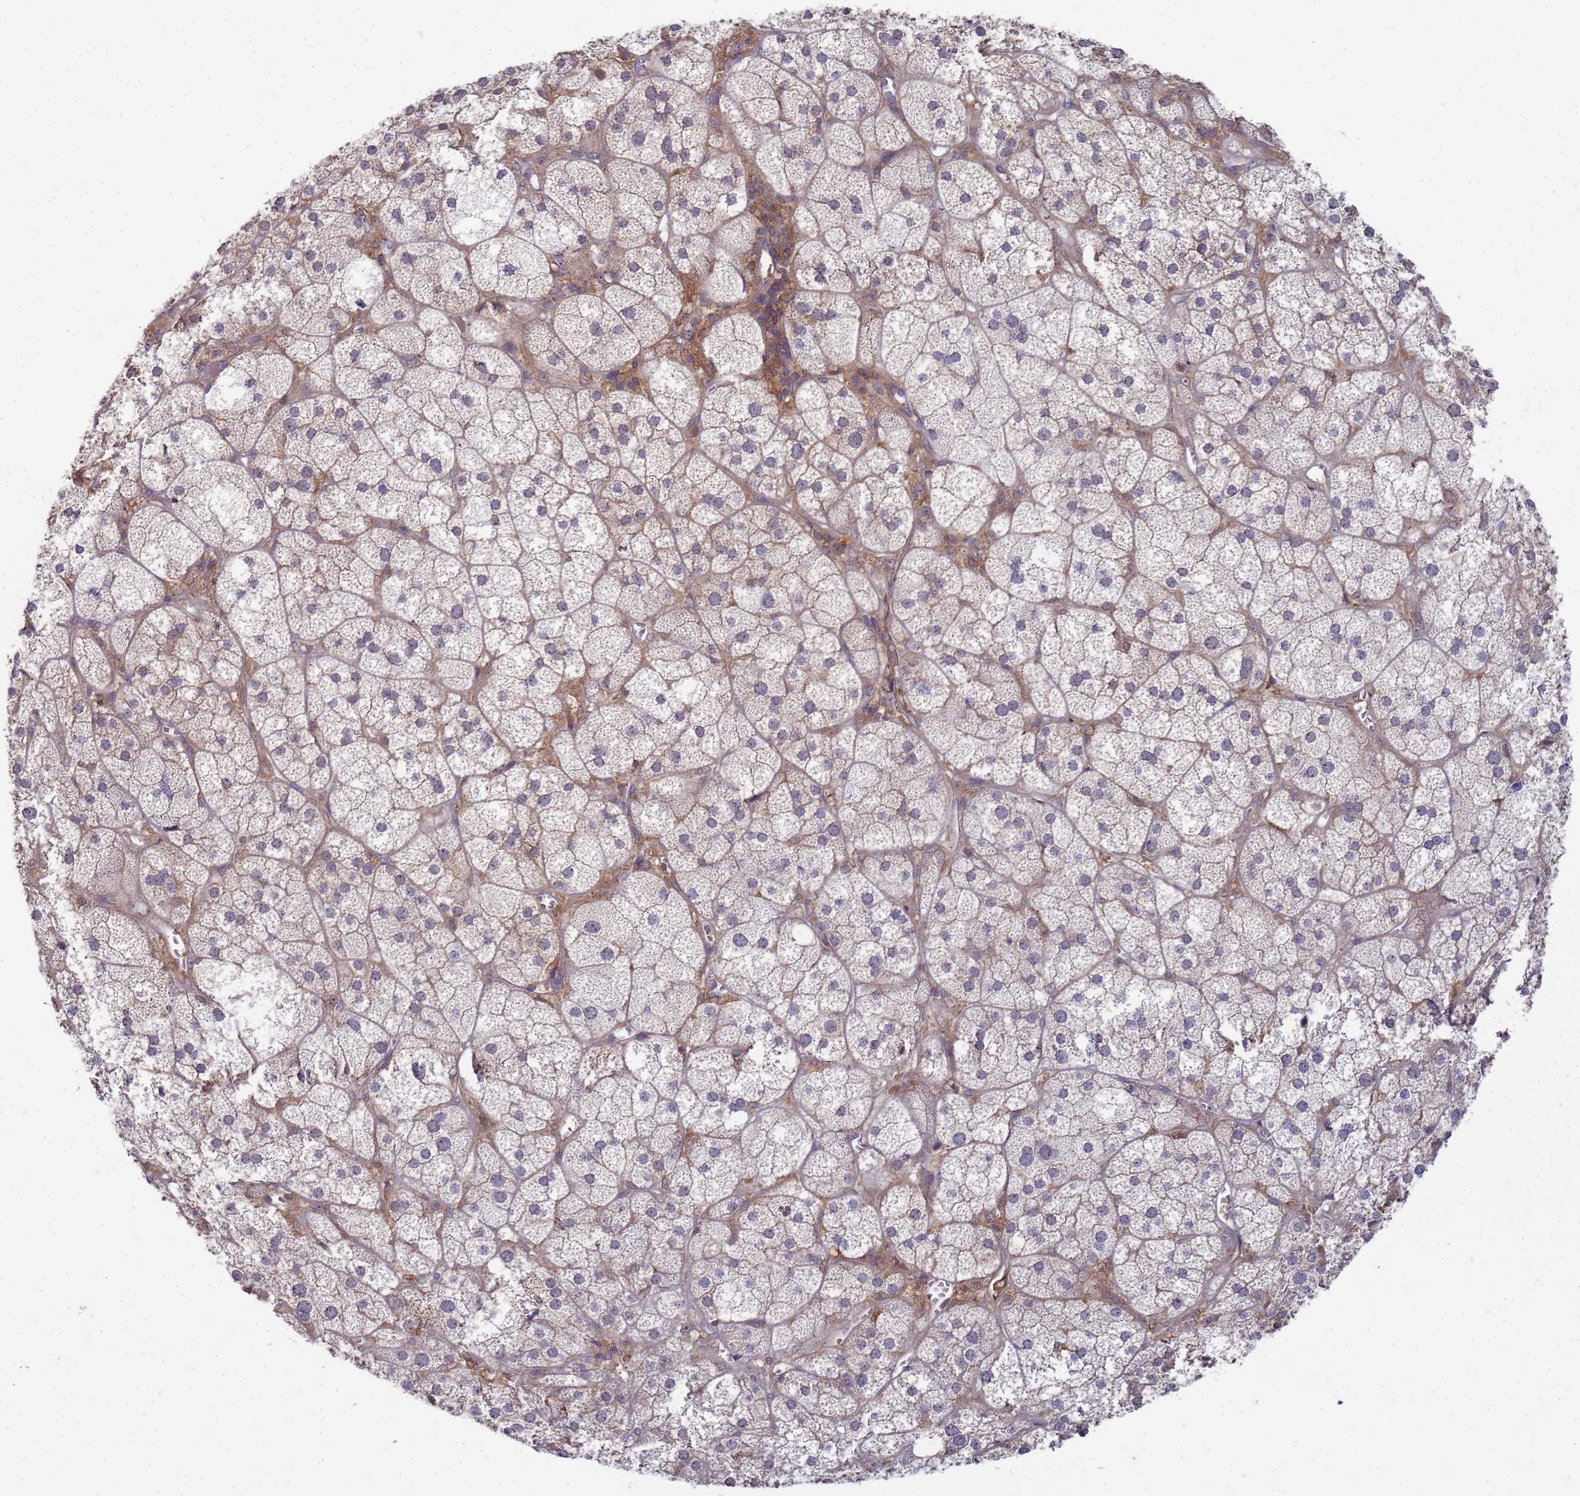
{"staining": {"intensity": "weak", "quantity": "25%-75%", "location": "cytoplasmic/membranous"}, "tissue": "adrenal gland", "cell_type": "Glandular cells", "image_type": "normal", "snomed": [{"axis": "morphology", "description": "Normal tissue, NOS"}, {"axis": "topography", "description": "Adrenal gland"}], "caption": "IHC of normal adrenal gland shows low levels of weak cytoplasmic/membranous expression in about 25%-75% of glandular cells. (DAB IHC with brightfield microscopy, high magnification).", "gene": "SHARPIN", "patient": {"sex": "female", "age": 61}}